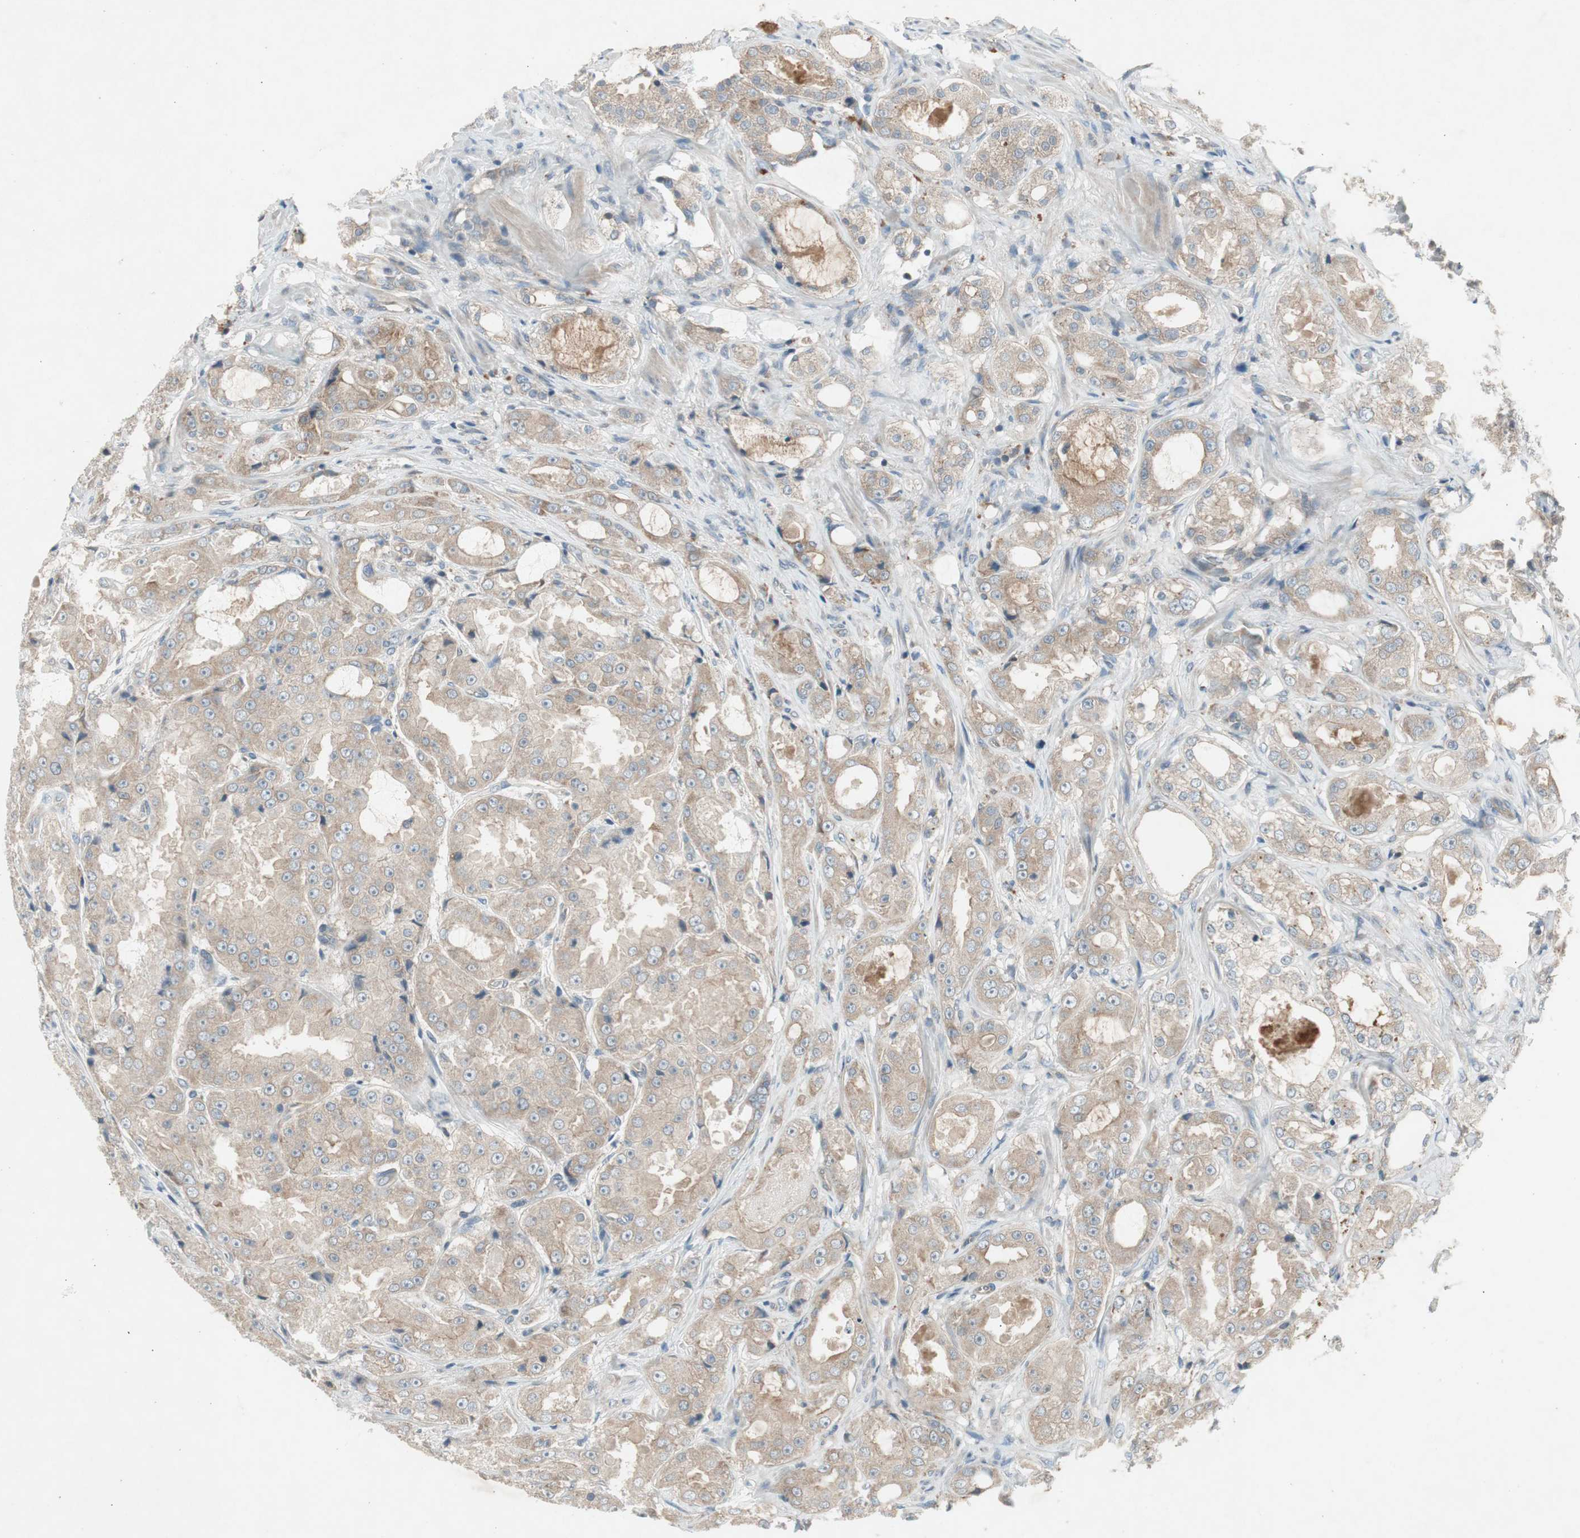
{"staining": {"intensity": "weak", "quantity": ">75%", "location": "cytoplasmic/membranous"}, "tissue": "prostate cancer", "cell_type": "Tumor cells", "image_type": "cancer", "snomed": [{"axis": "morphology", "description": "Adenocarcinoma, High grade"}, {"axis": "topography", "description": "Prostate"}], "caption": "The micrograph reveals immunohistochemical staining of prostate cancer. There is weak cytoplasmic/membranous expression is appreciated in about >75% of tumor cells.", "gene": "PANK2", "patient": {"sex": "male", "age": 73}}